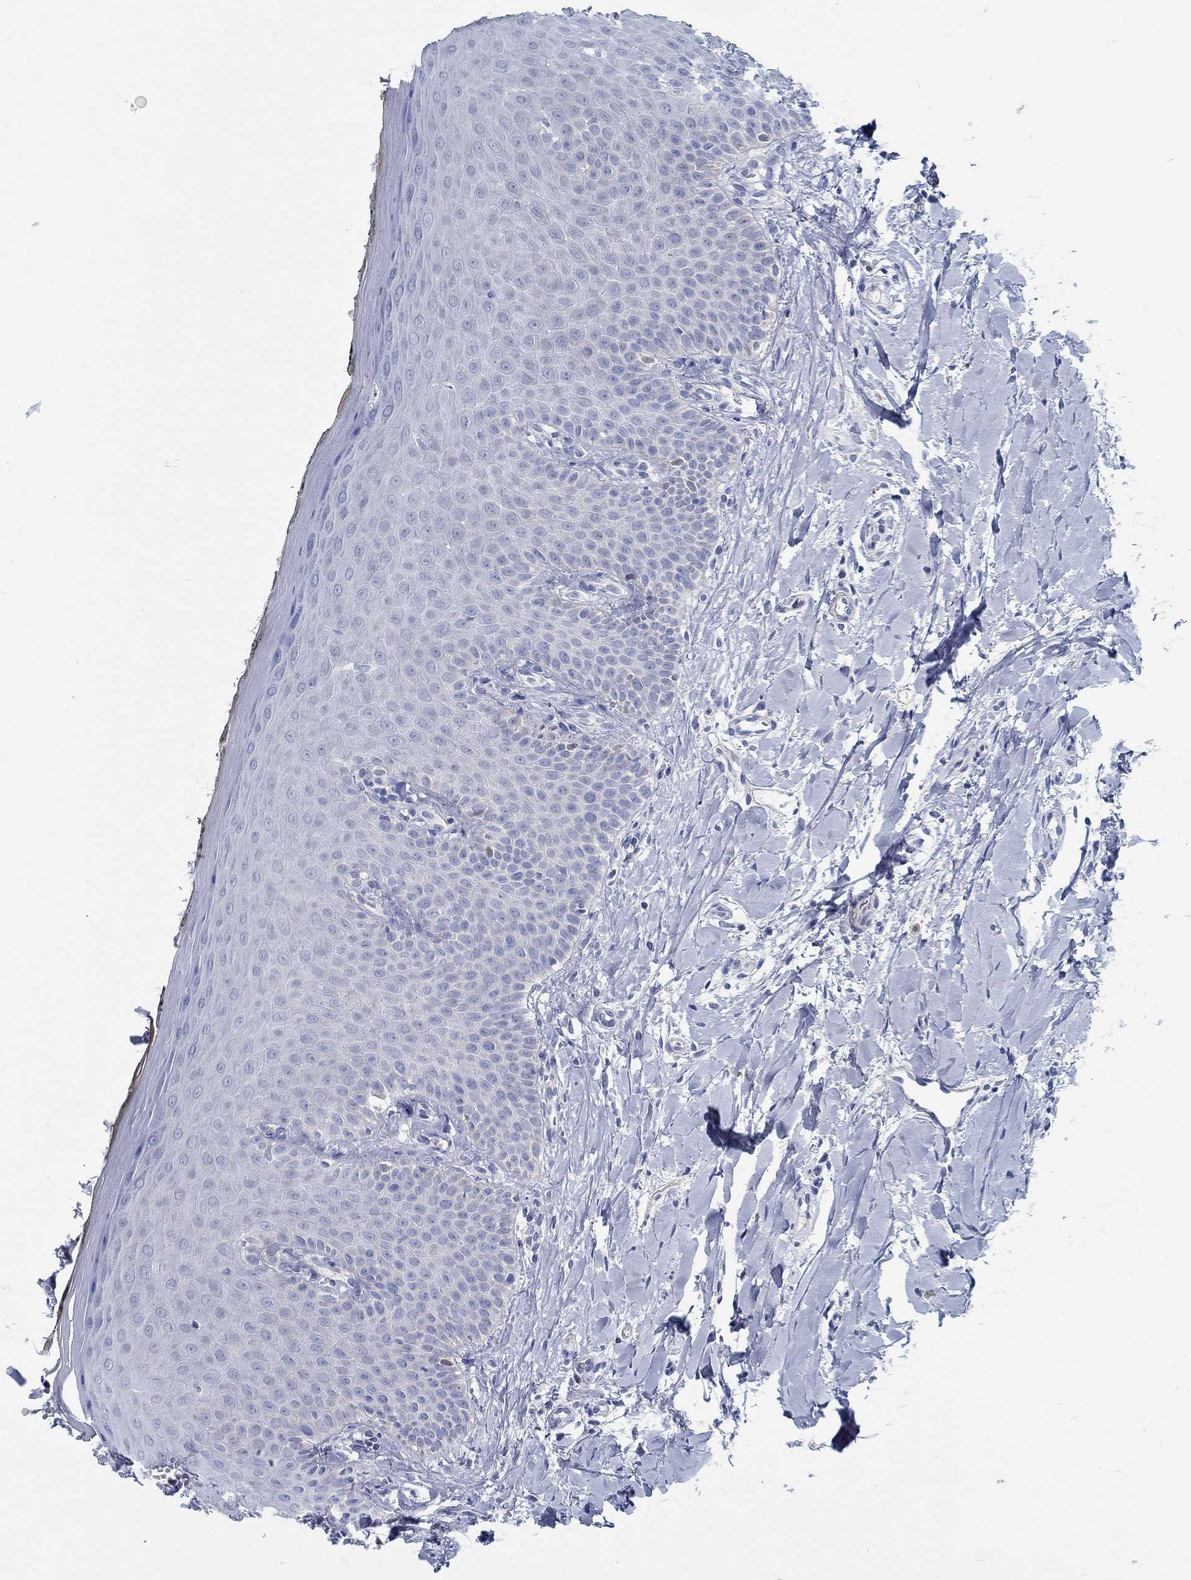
{"staining": {"intensity": "negative", "quantity": "none", "location": "none"}, "tissue": "oral mucosa", "cell_type": "Squamous epithelial cells", "image_type": "normal", "snomed": [{"axis": "morphology", "description": "Normal tissue, NOS"}, {"axis": "topography", "description": "Oral tissue"}], "caption": "High power microscopy histopathology image of an IHC histopathology image of normal oral mucosa, revealing no significant expression in squamous epithelial cells. Brightfield microscopy of immunohistochemistry (IHC) stained with DAB (brown) and hematoxylin (blue), captured at high magnification.", "gene": "MYBPC1", "patient": {"sex": "female", "age": 43}}